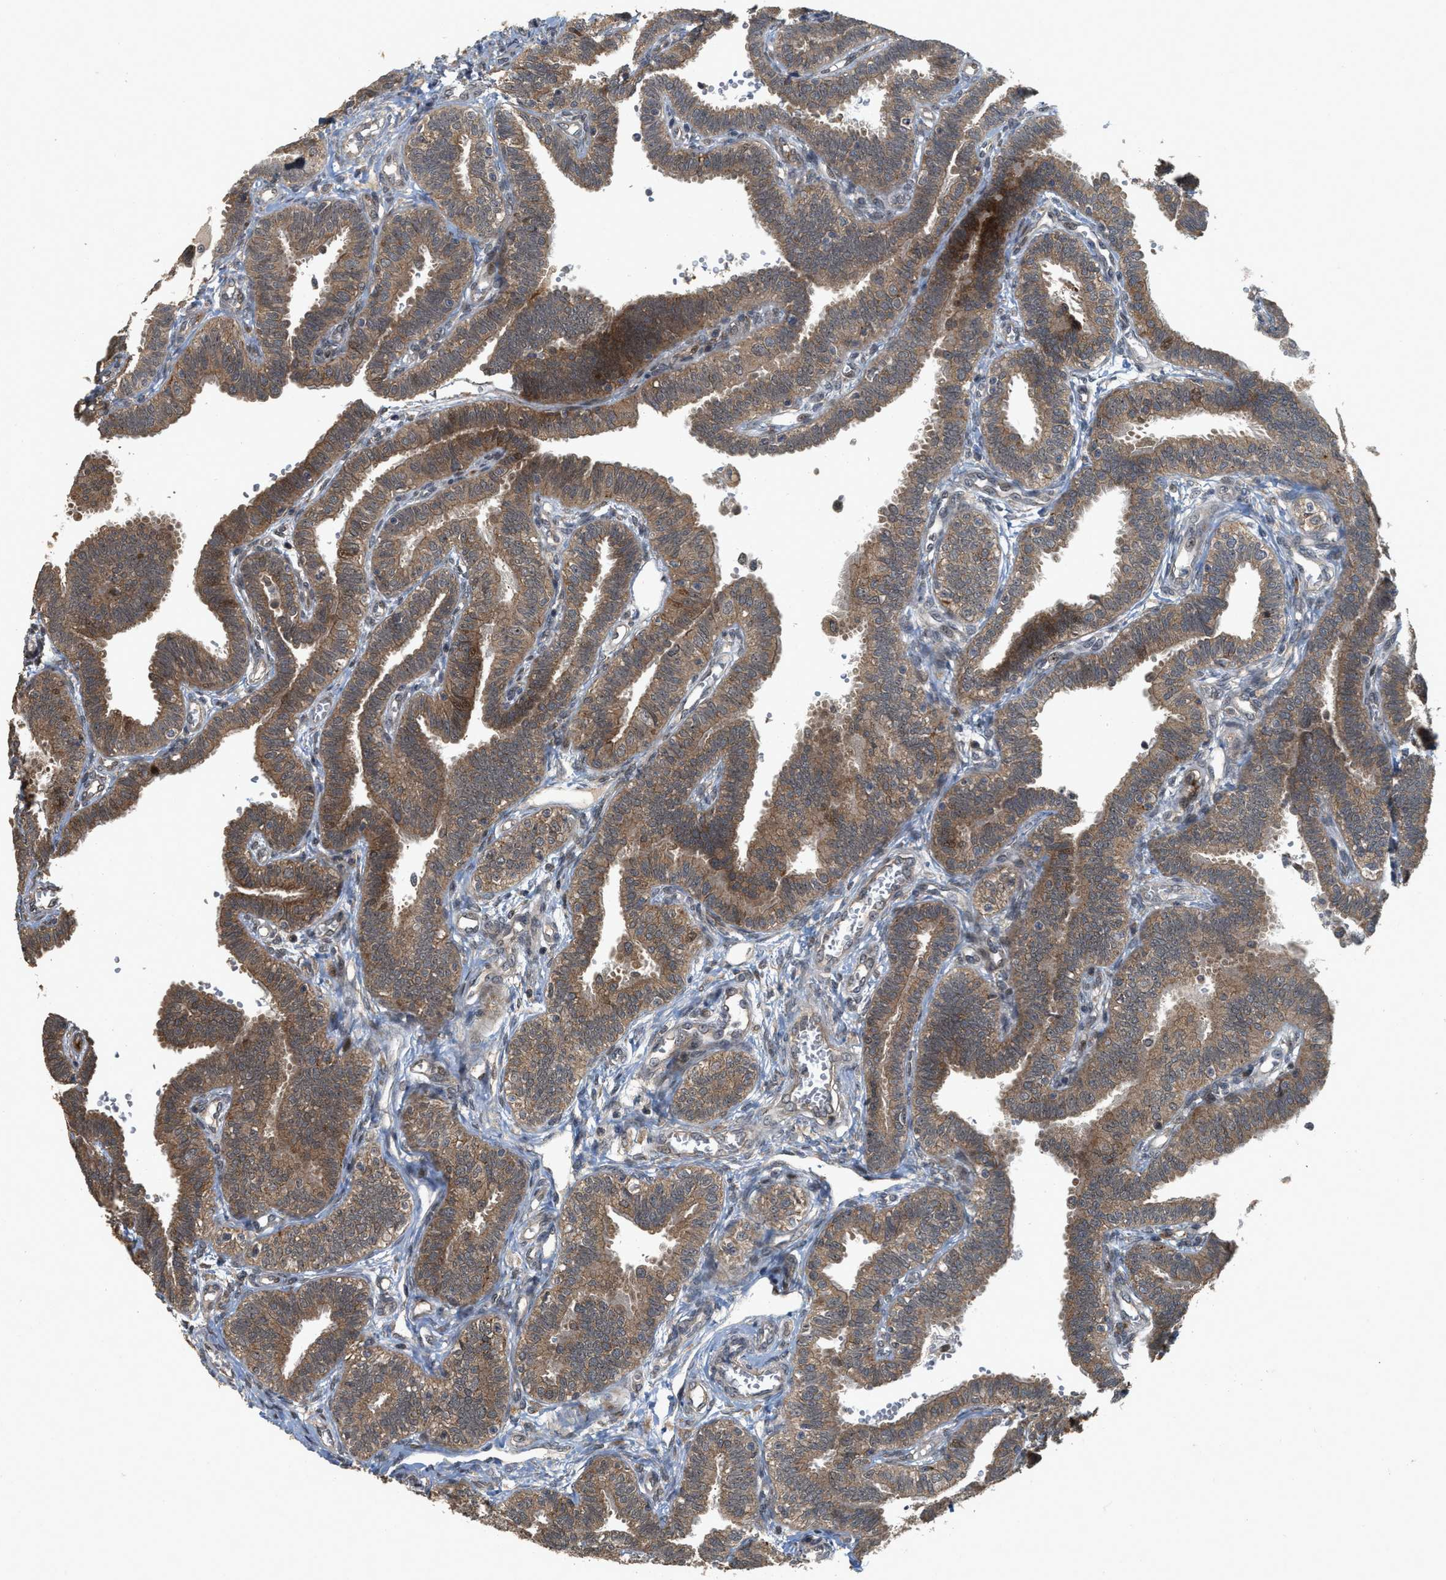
{"staining": {"intensity": "moderate", "quantity": ">75%", "location": "cytoplasmic/membranous"}, "tissue": "fallopian tube", "cell_type": "Glandular cells", "image_type": "normal", "snomed": [{"axis": "morphology", "description": "Normal tissue, NOS"}, {"axis": "topography", "description": "Fallopian tube"}, {"axis": "topography", "description": "Placenta"}], "caption": "Immunohistochemistry (IHC) histopathology image of normal human fallopian tube stained for a protein (brown), which shows medium levels of moderate cytoplasmic/membranous expression in approximately >75% of glandular cells.", "gene": "ELP2", "patient": {"sex": "female", "age": 34}}